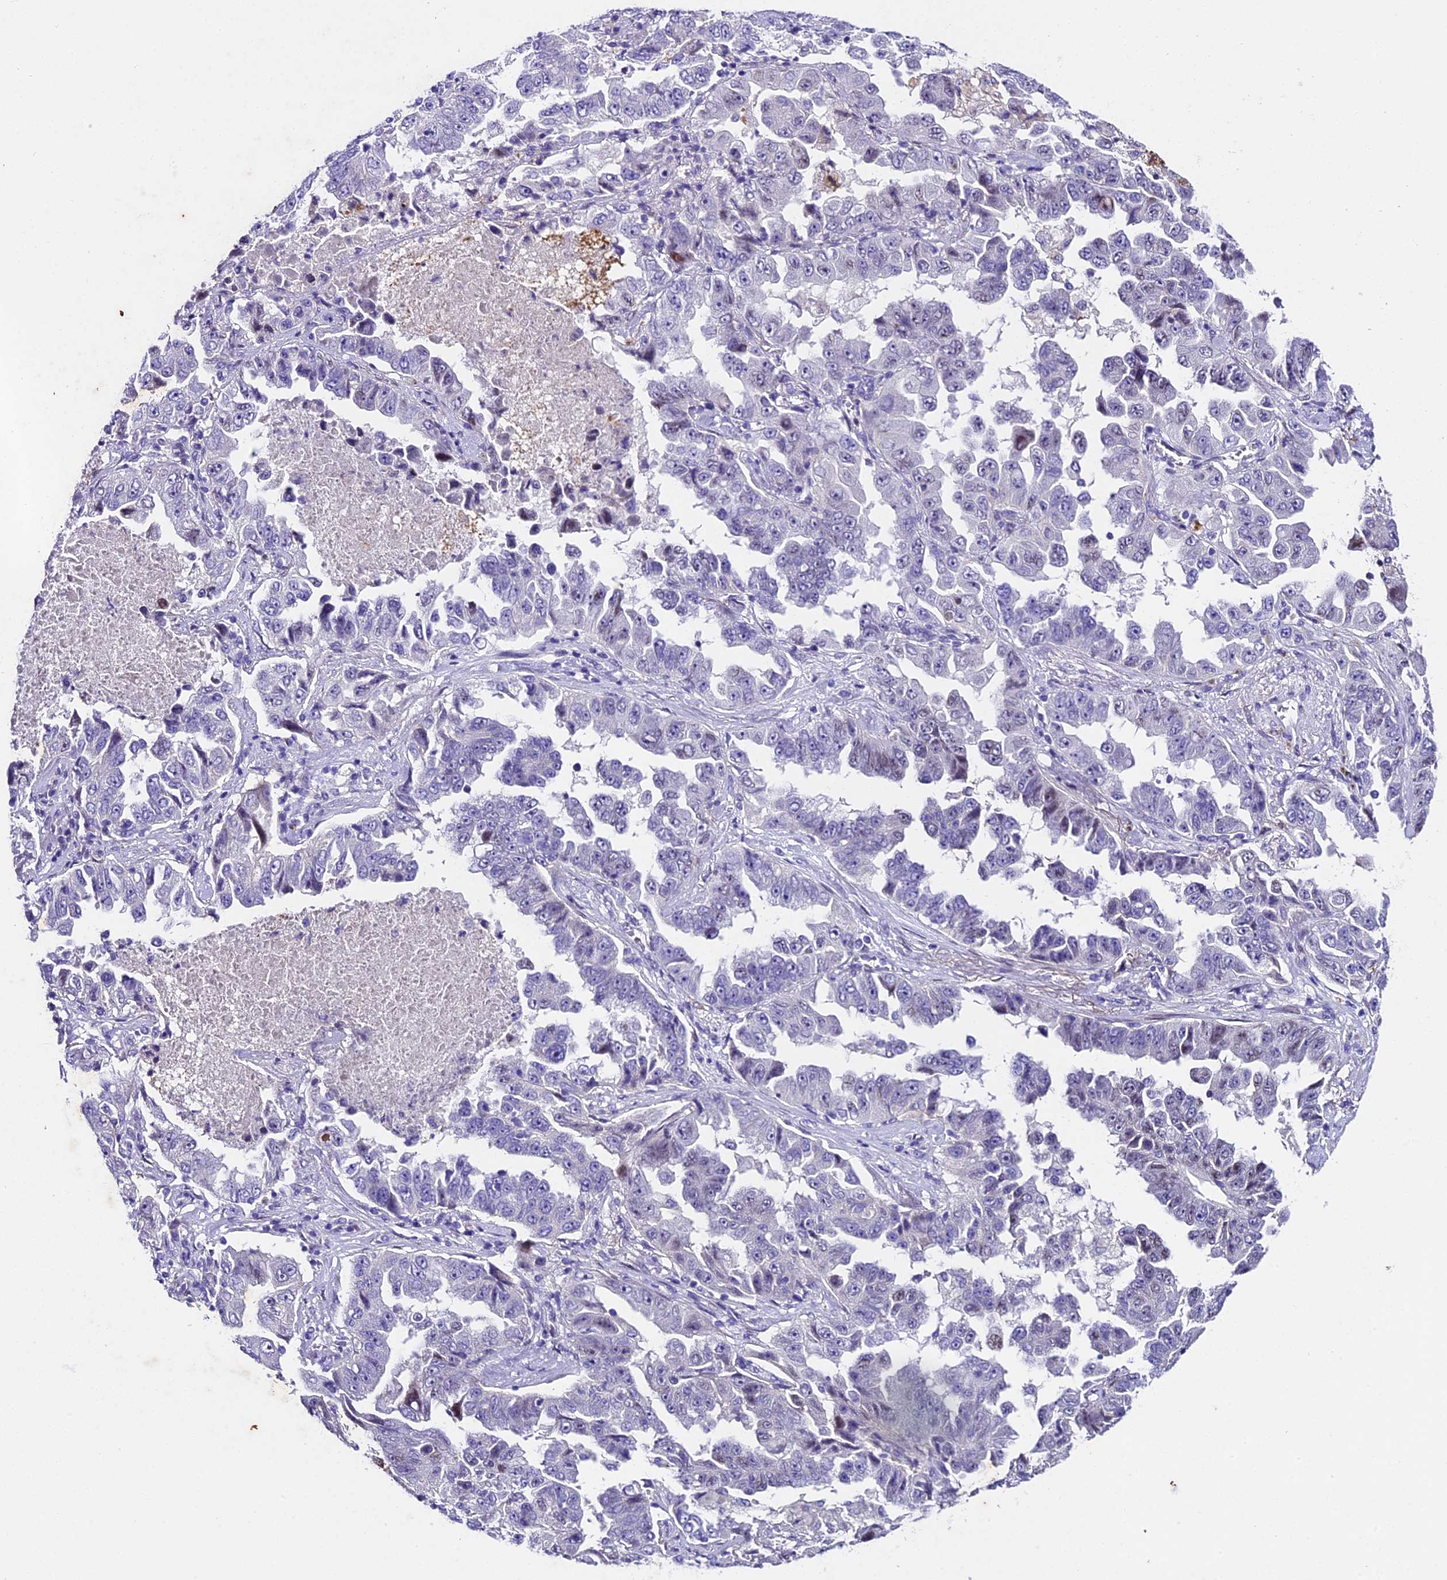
{"staining": {"intensity": "negative", "quantity": "none", "location": "none"}, "tissue": "lung cancer", "cell_type": "Tumor cells", "image_type": "cancer", "snomed": [{"axis": "morphology", "description": "Adenocarcinoma, NOS"}, {"axis": "topography", "description": "Lung"}], "caption": "Immunohistochemistry image of neoplastic tissue: human lung cancer (adenocarcinoma) stained with DAB (3,3'-diaminobenzidine) displays no significant protein staining in tumor cells.", "gene": "IFT140", "patient": {"sex": "female", "age": 51}}